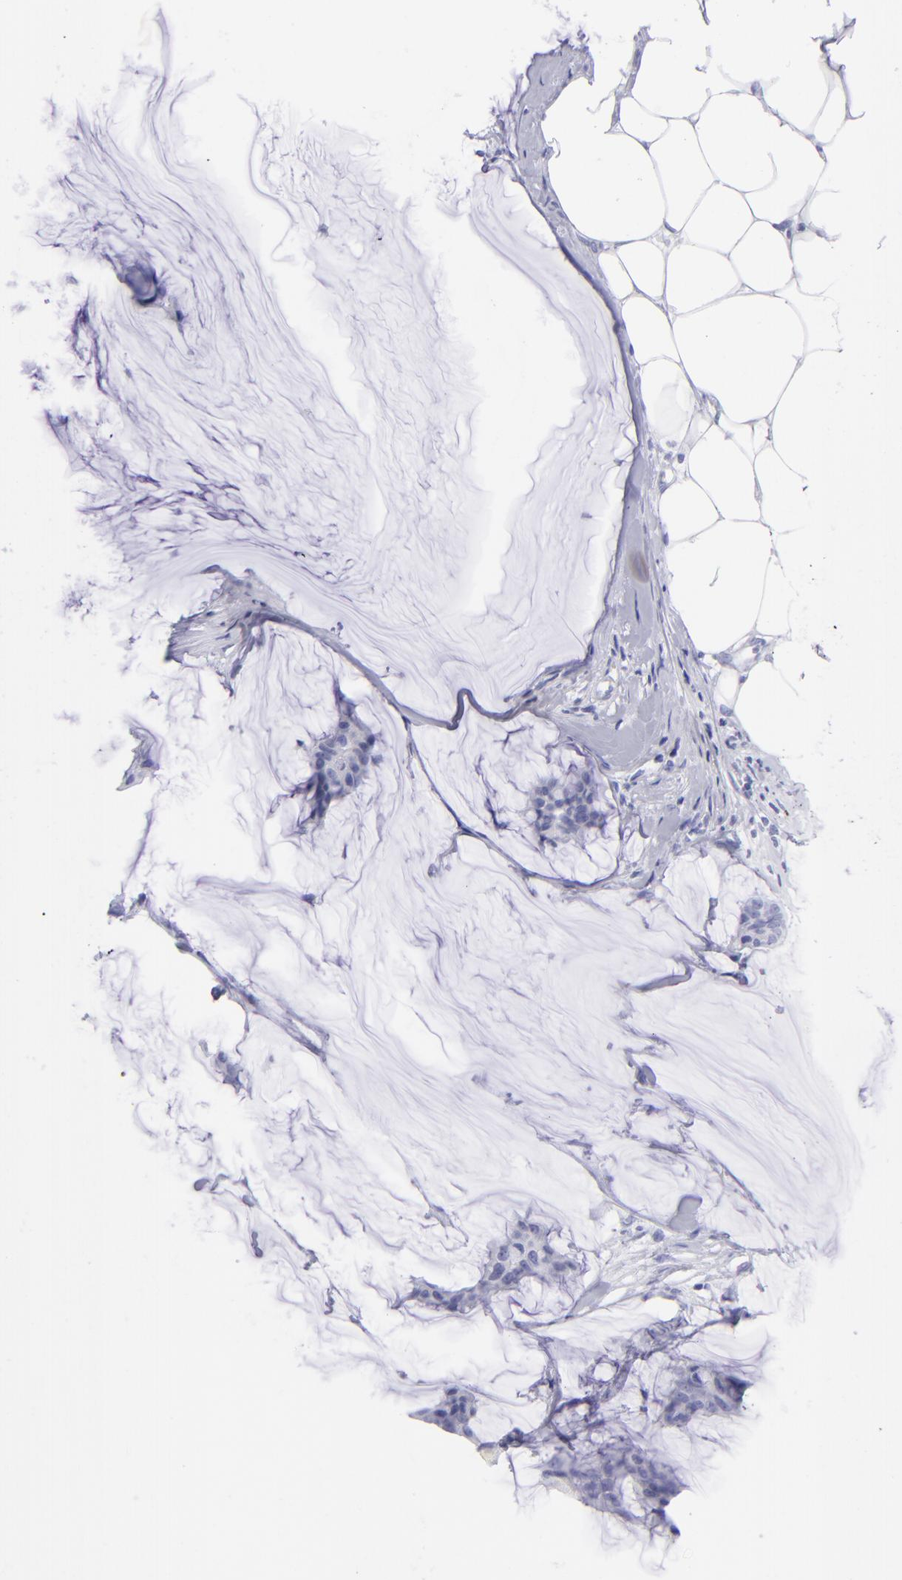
{"staining": {"intensity": "negative", "quantity": "none", "location": "none"}, "tissue": "breast cancer", "cell_type": "Tumor cells", "image_type": "cancer", "snomed": [{"axis": "morphology", "description": "Duct carcinoma"}, {"axis": "topography", "description": "Breast"}], "caption": "A high-resolution micrograph shows immunohistochemistry staining of breast infiltrating ductal carcinoma, which reveals no significant staining in tumor cells.", "gene": "SLC1A2", "patient": {"sex": "female", "age": 93}}